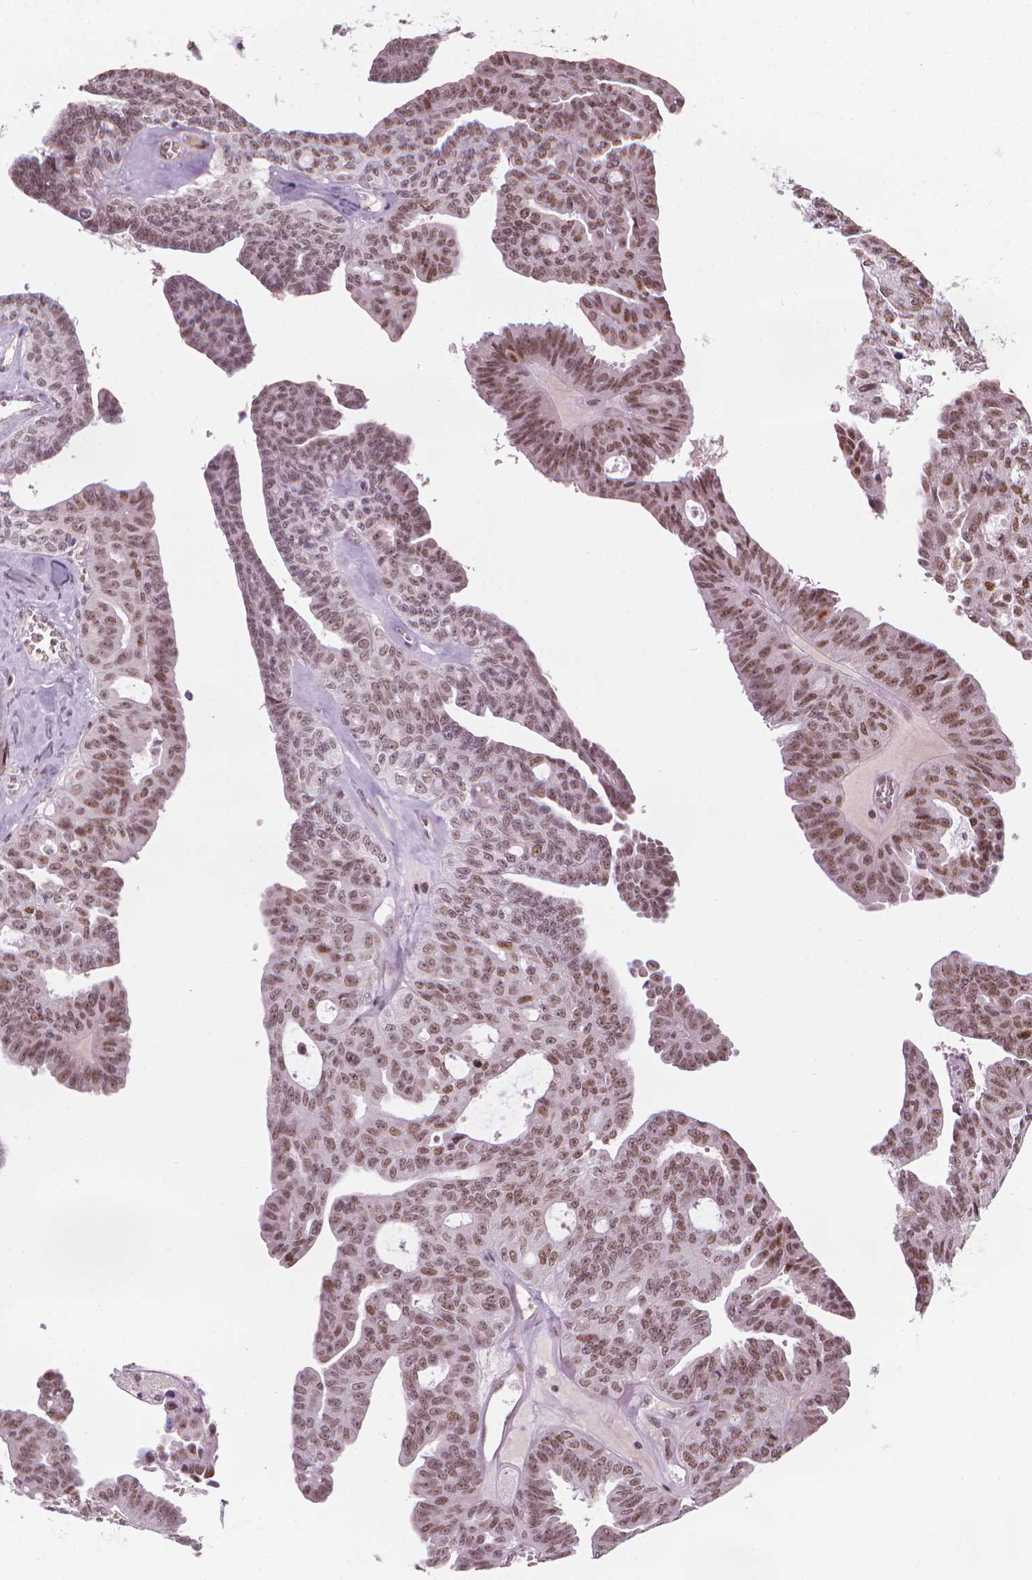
{"staining": {"intensity": "moderate", "quantity": ">75%", "location": "nuclear"}, "tissue": "ovarian cancer", "cell_type": "Tumor cells", "image_type": "cancer", "snomed": [{"axis": "morphology", "description": "Cystadenocarcinoma, serous, NOS"}, {"axis": "topography", "description": "Ovary"}], "caption": "A brown stain shows moderate nuclear positivity of a protein in human ovarian serous cystadenocarcinoma tumor cells. The staining is performed using DAB (3,3'-diaminobenzidine) brown chromogen to label protein expression. The nuclei are counter-stained blue using hematoxylin.", "gene": "CDKN1C", "patient": {"sex": "female", "age": 71}}